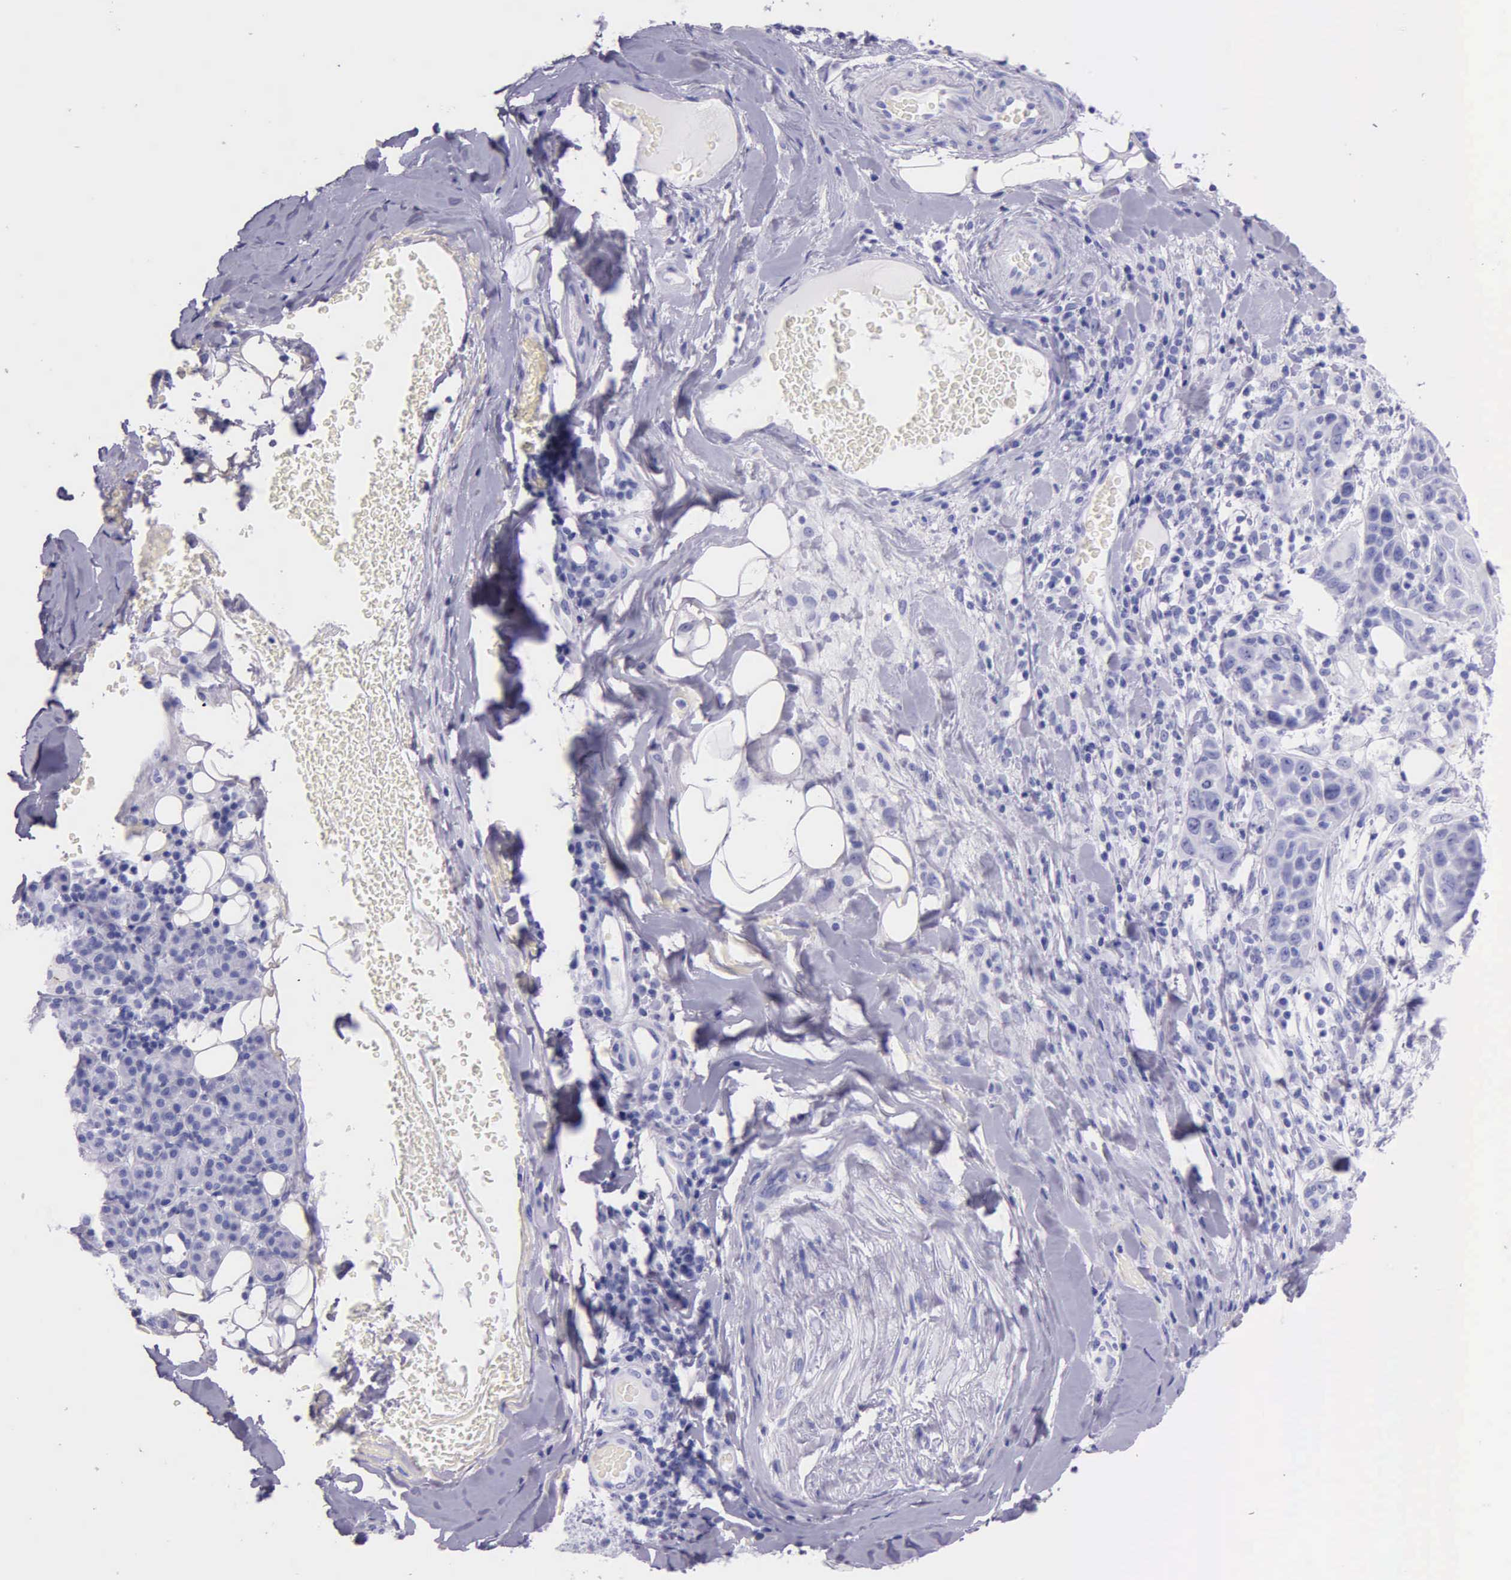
{"staining": {"intensity": "negative", "quantity": "none", "location": "none"}, "tissue": "skin cancer", "cell_type": "Tumor cells", "image_type": "cancer", "snomed": [{"axis": "morphology", "description": "Squamous cell carcinoma, NOS"}, {"axis": "topography", "description": "Skin"}], "caption": "Tumor cells show no significant positivity in skin cancer (squamous cell carcinoma).", "gene": "KLK3", "patient": {"sex": "male", "age": 84}}